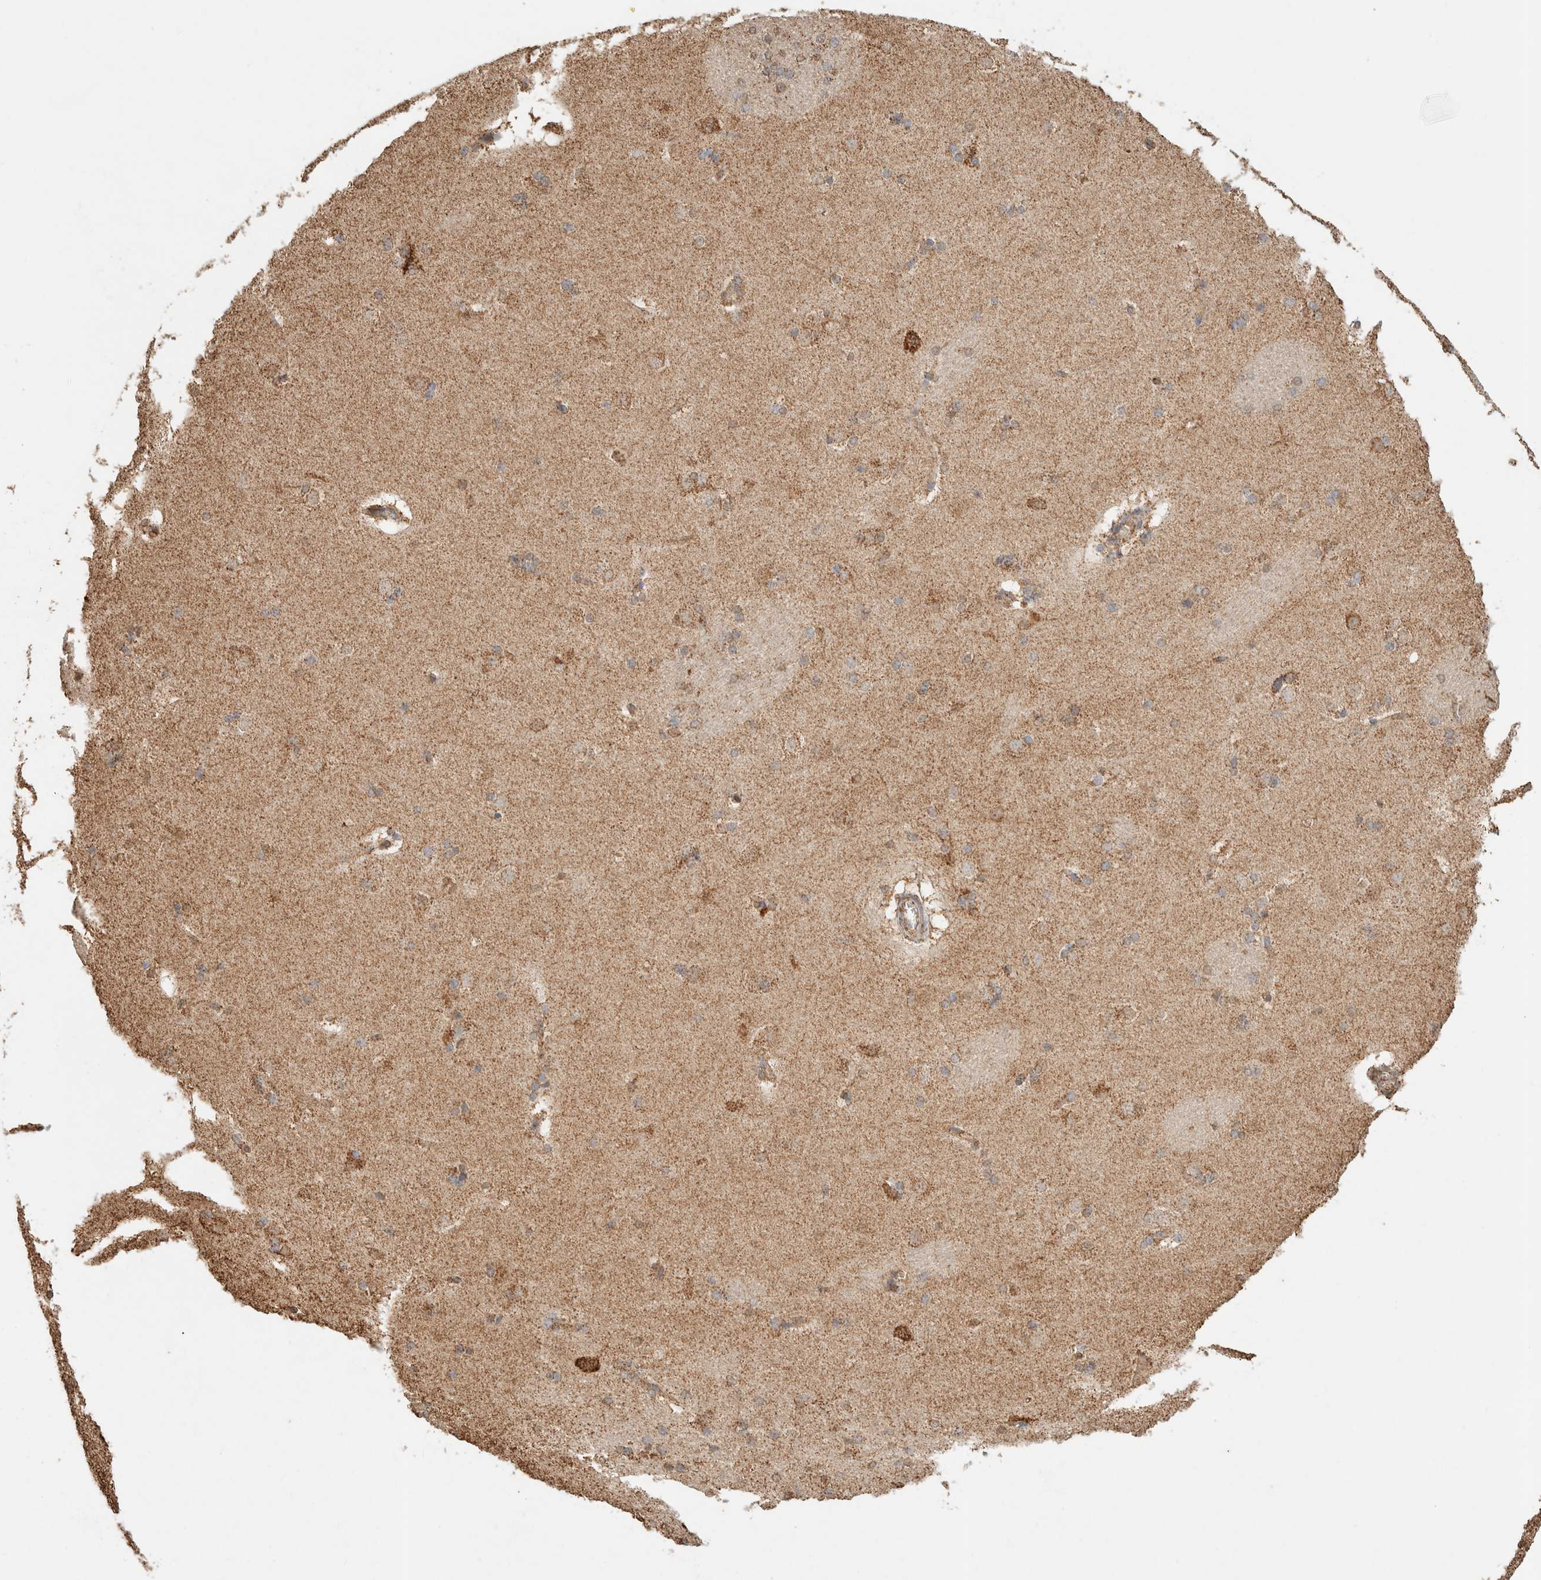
{"staining": {"intensity": "moderate", "quantity": "25%-75%", "location": "cytoplasmic/membranous"}, "tissue": "caudate", "cell_type": "Glial cells", "image_type": "normal", "snomed": [{"axis": "morphology", "description": "Normal tissue, NOS"}, {"axis": "topography", "description": "Lateral ventricle wall"}], "caption": "Protein analysis of normal caudate displays moderate cytoplasmic/membranous staining in about 25%-75% of glial cells.", "gene": "SDC2", "patient": {"sex": "female", "age": 19}}